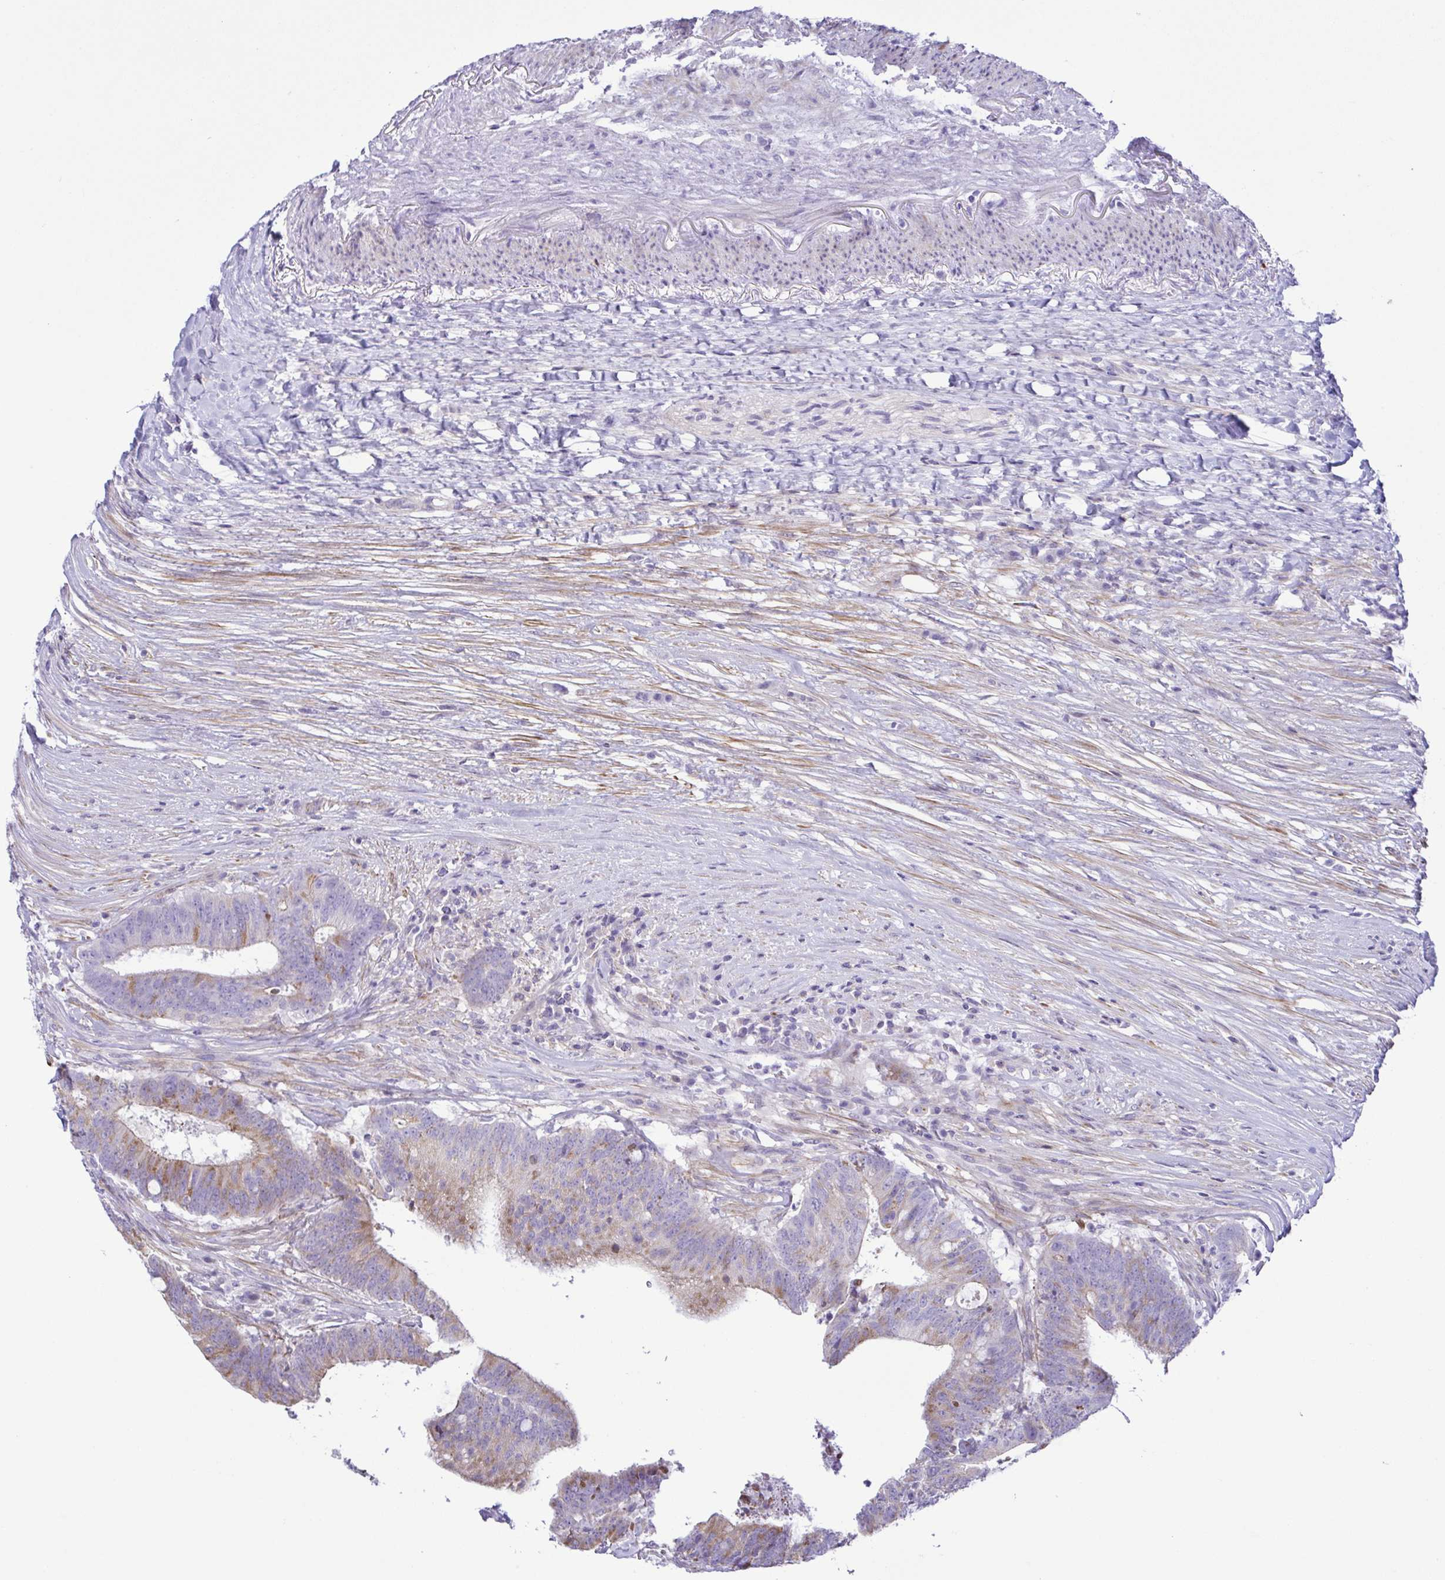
{"staining": {"intensity": "moderate", "quantity": "<25%", "location": "cytoplasmic/membranous"}, "tissue": "colorectal cancer", "cell_type": "Tumor cells", "image_type": "cancer", "snomed": [{"axis": "morphology", "description": "Adenocarcinoma, NOS"}, {"axis": "topography", "description": "Colon"}], "caption": "Immunohistochemical staining of human colorectal cancer (adenocarcinoma) exhibits low levels of moderate cytoplasmic/membranous staining in about <25% of tumor cells.", "gene": "GPR182", "patient": {"sex": "female", "age": 43}}